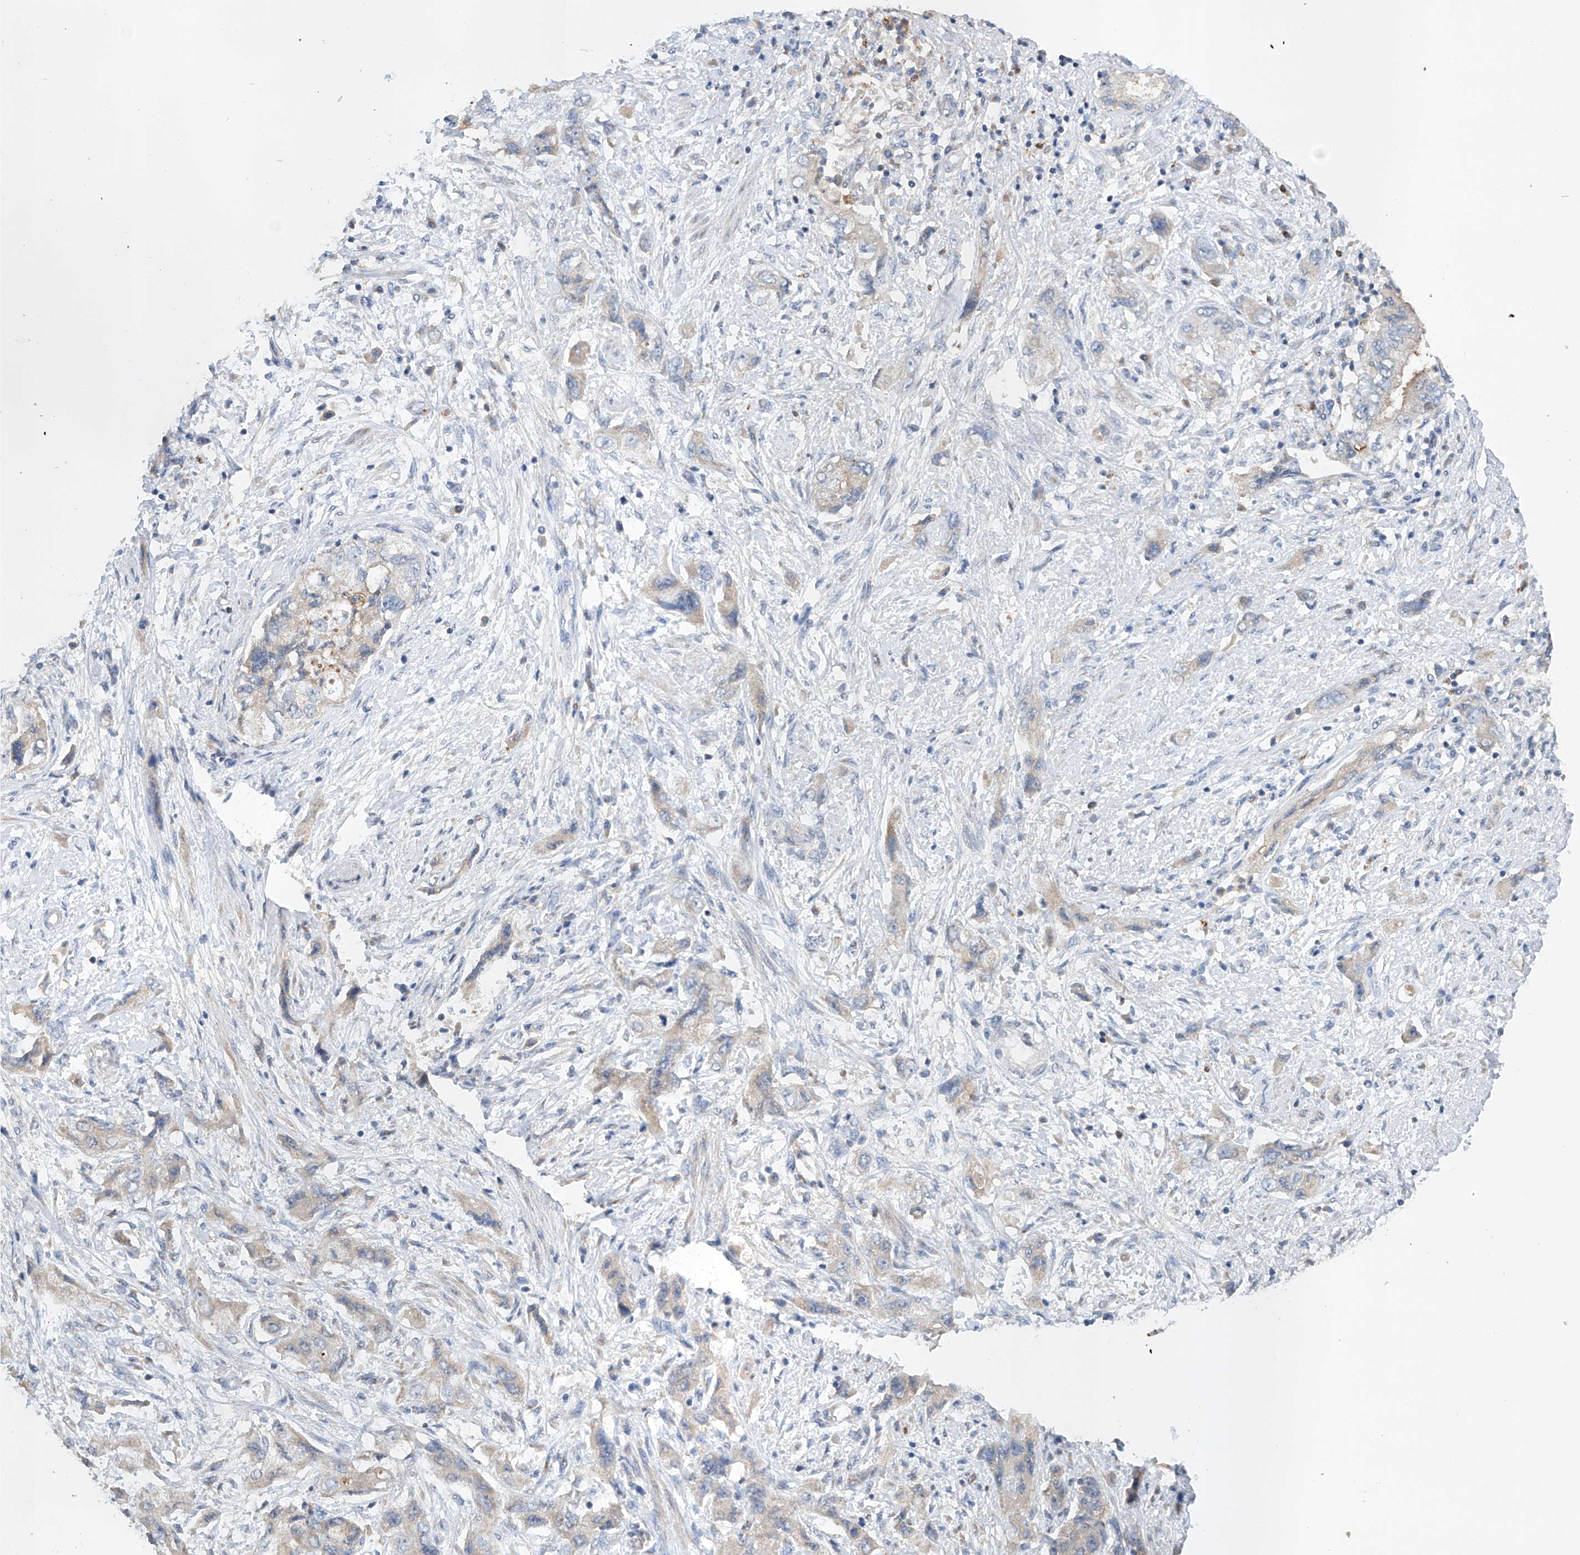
{"staining": {"intensity": "weak", "quantity": "25%-75%", "location": "cytoplasmic/membranous"}, "tissue": "pancreatic cancer", "cell_type": "Tumor cells", "image_type": "cancer", "snomed": [{"axis": "morphology", "description": "Adenocarcinoma, NOS"}, {"axis": "topography", "description": "Pancreas"}], "caption": "Immunohistochemistry (IHC) histopathology image of neoplastic tissue: pancreatic adenocarcinoma stained using immunohistochemistry shows low levels of weak protein expression localized specifically in the cytoplasmic/membranous of tumor cells, appearing as a cytoplasmic/membranous brown color.", "gene": "GPC4", "patient": {"sex": "female", "age": 73}}